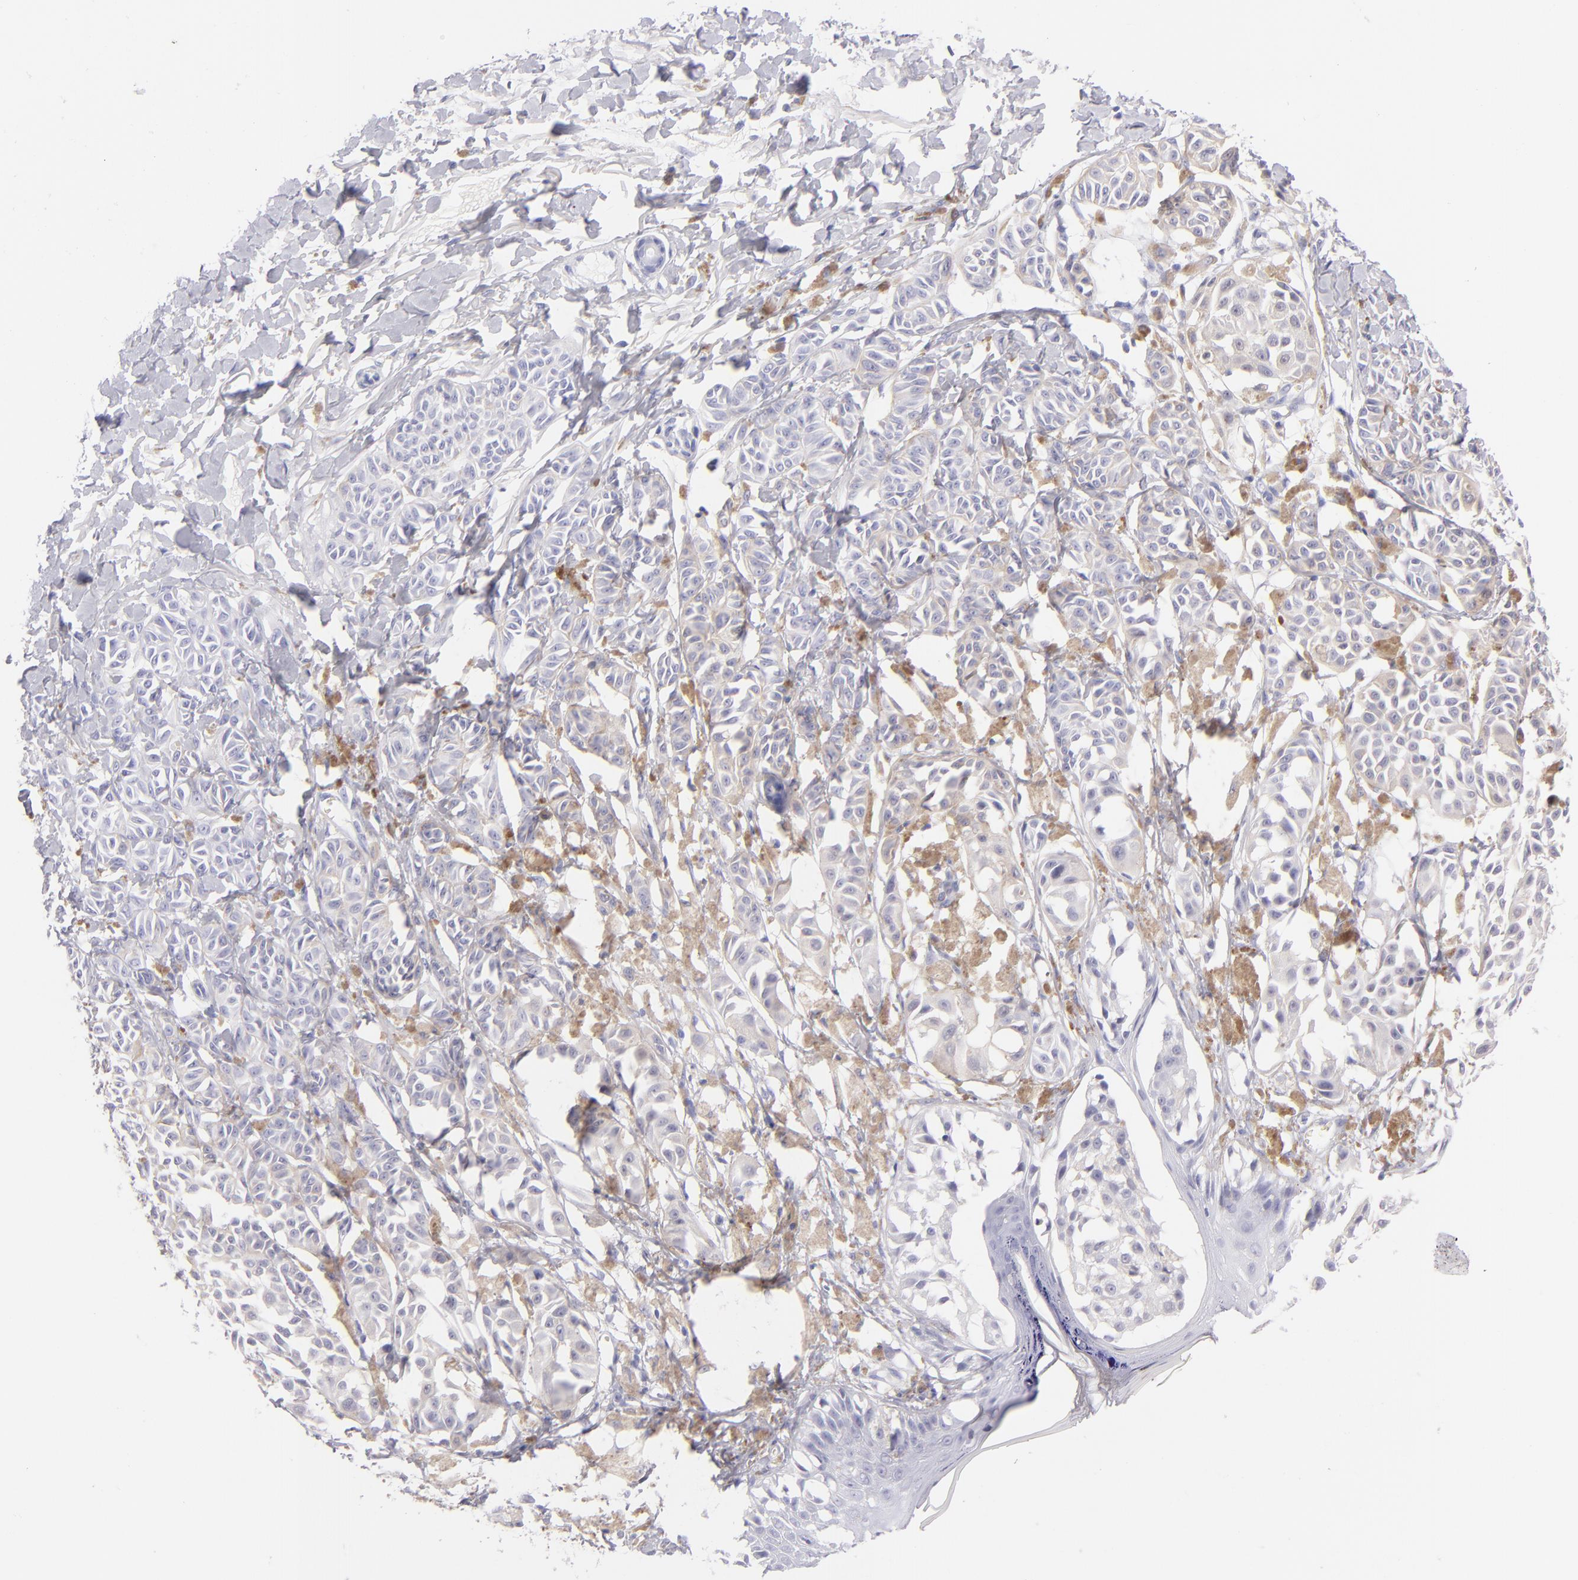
{"staining": {"intensity": "negative", "quantity": "none", "location": "none"}, "tissue": "melanoma", "cell_type": "Tumor cells", "image_type": "cancer", "snomed": [{"axis": "morphology", "description": "Malignant melanoma, NOS"}, {"axis": "topography", "description": "Skin"}], "caption": "The image reveals no significant positivity in tumor cells of malignant melanoma. (DAB immunohistochemistry, high magnification).", "gene": "PRPH", "patient": {"sex": "male", "age": 76}}